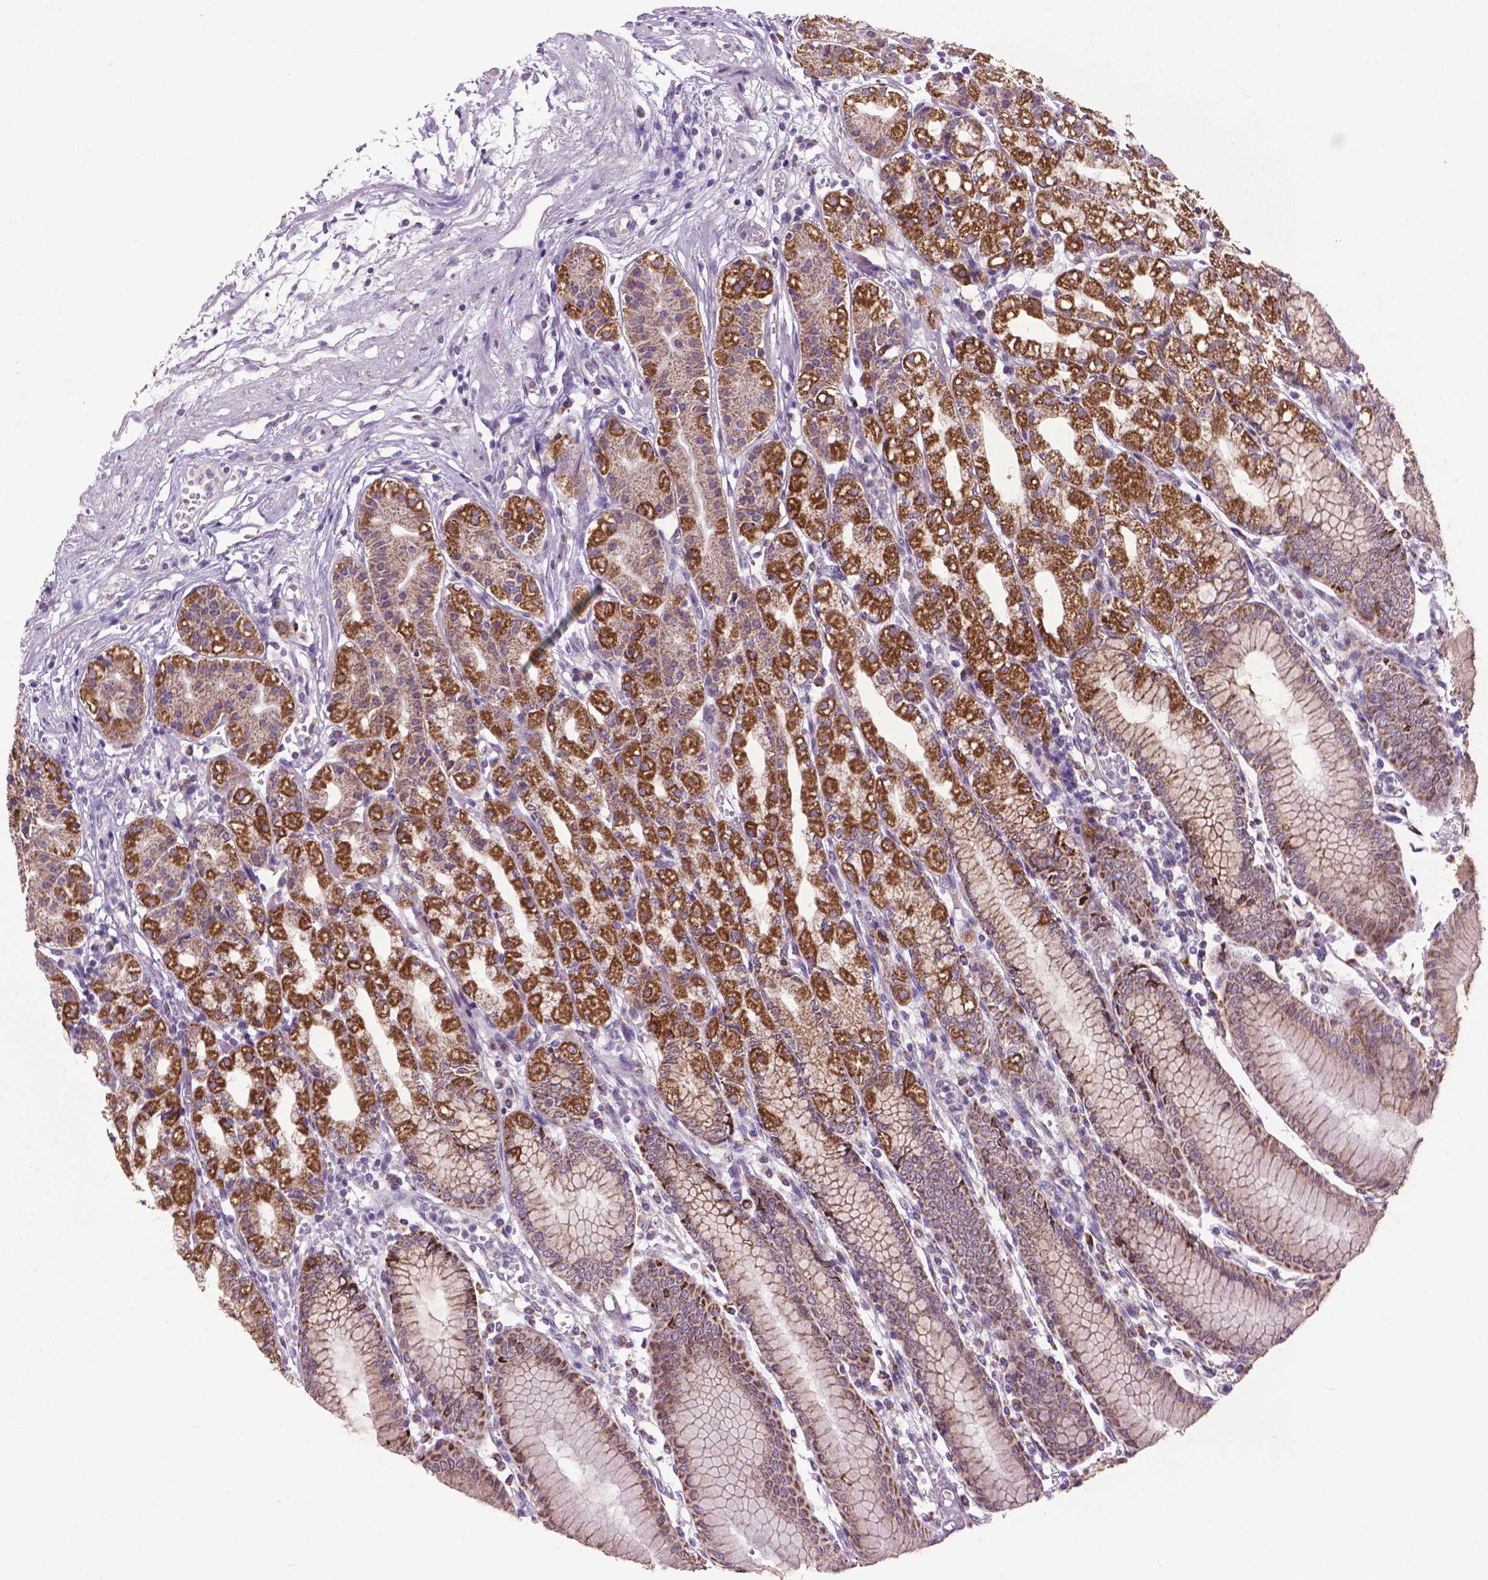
{"staining": {"intensity": "strong", "quantity": "25%-75%", "location": "cytoplasmic/membranous"}, "tissue": "stomach", "cell_type": "Glandular cells", "image_type": "normal", "snomed": [{"axis": "morphology", "description": "Normal tissue, NOS"}, {"axis": "topography", "description": "Skeletal muscle"}, {"axis": "topography", "description": "Stomach"}], "caption": "Stomach was stained to show a protein in brown. There is high levels of strong cytoplasmic/membranous positivity in about 25%-75% of glandular cells. (Stains: DAB (3,3'-diaminobenzidine) in brown, nuclei in blue, Microscopy: brightfield microscopy at high magnification).", "gene": "VDAC1", "patient": {"sex": "female", "age": 57}}